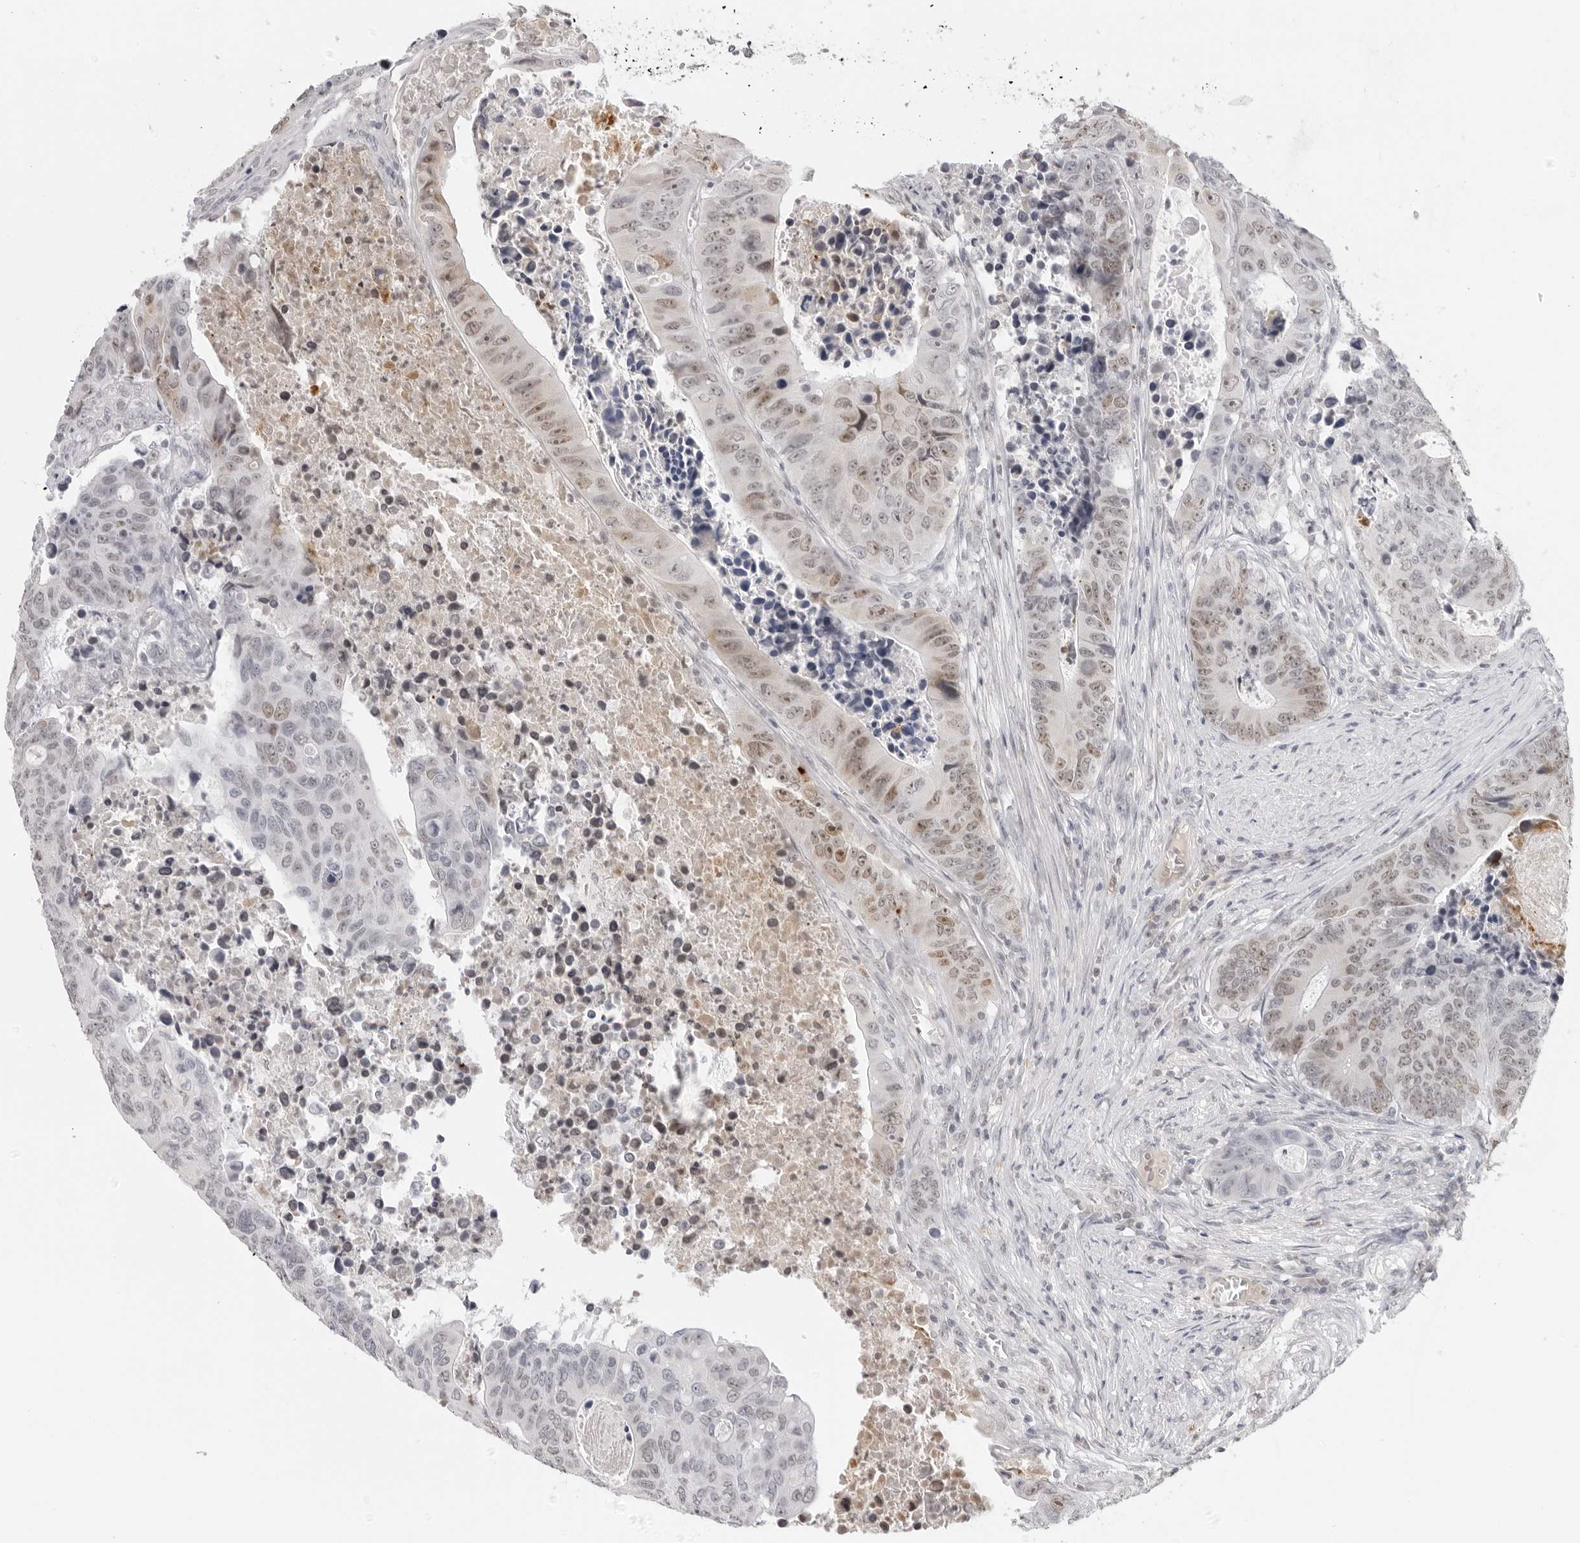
{"staining": {"intensity": "moderate", "quantity": "<25%", "location": "nuclear"}, "tissue": "colorectal cancer", "cell_type": "Tumor cells", "image_type": "cancer", "snomed": [{"axis": "morphology", "description": "Adenocarcinoma, NOS"}, {"axis": "topography", "description": "Colon"}], "caption": "The micrograph reveals staining of colorectal cancer (adenocarcinoma), revealing moderate nuclear protein staining (brown color) within tumor cells. (brown staining indicates protein expression, while blue staining denotes nuclei).", "gene": "MSH6", "patient": {"sex": "male", "age": 87}}